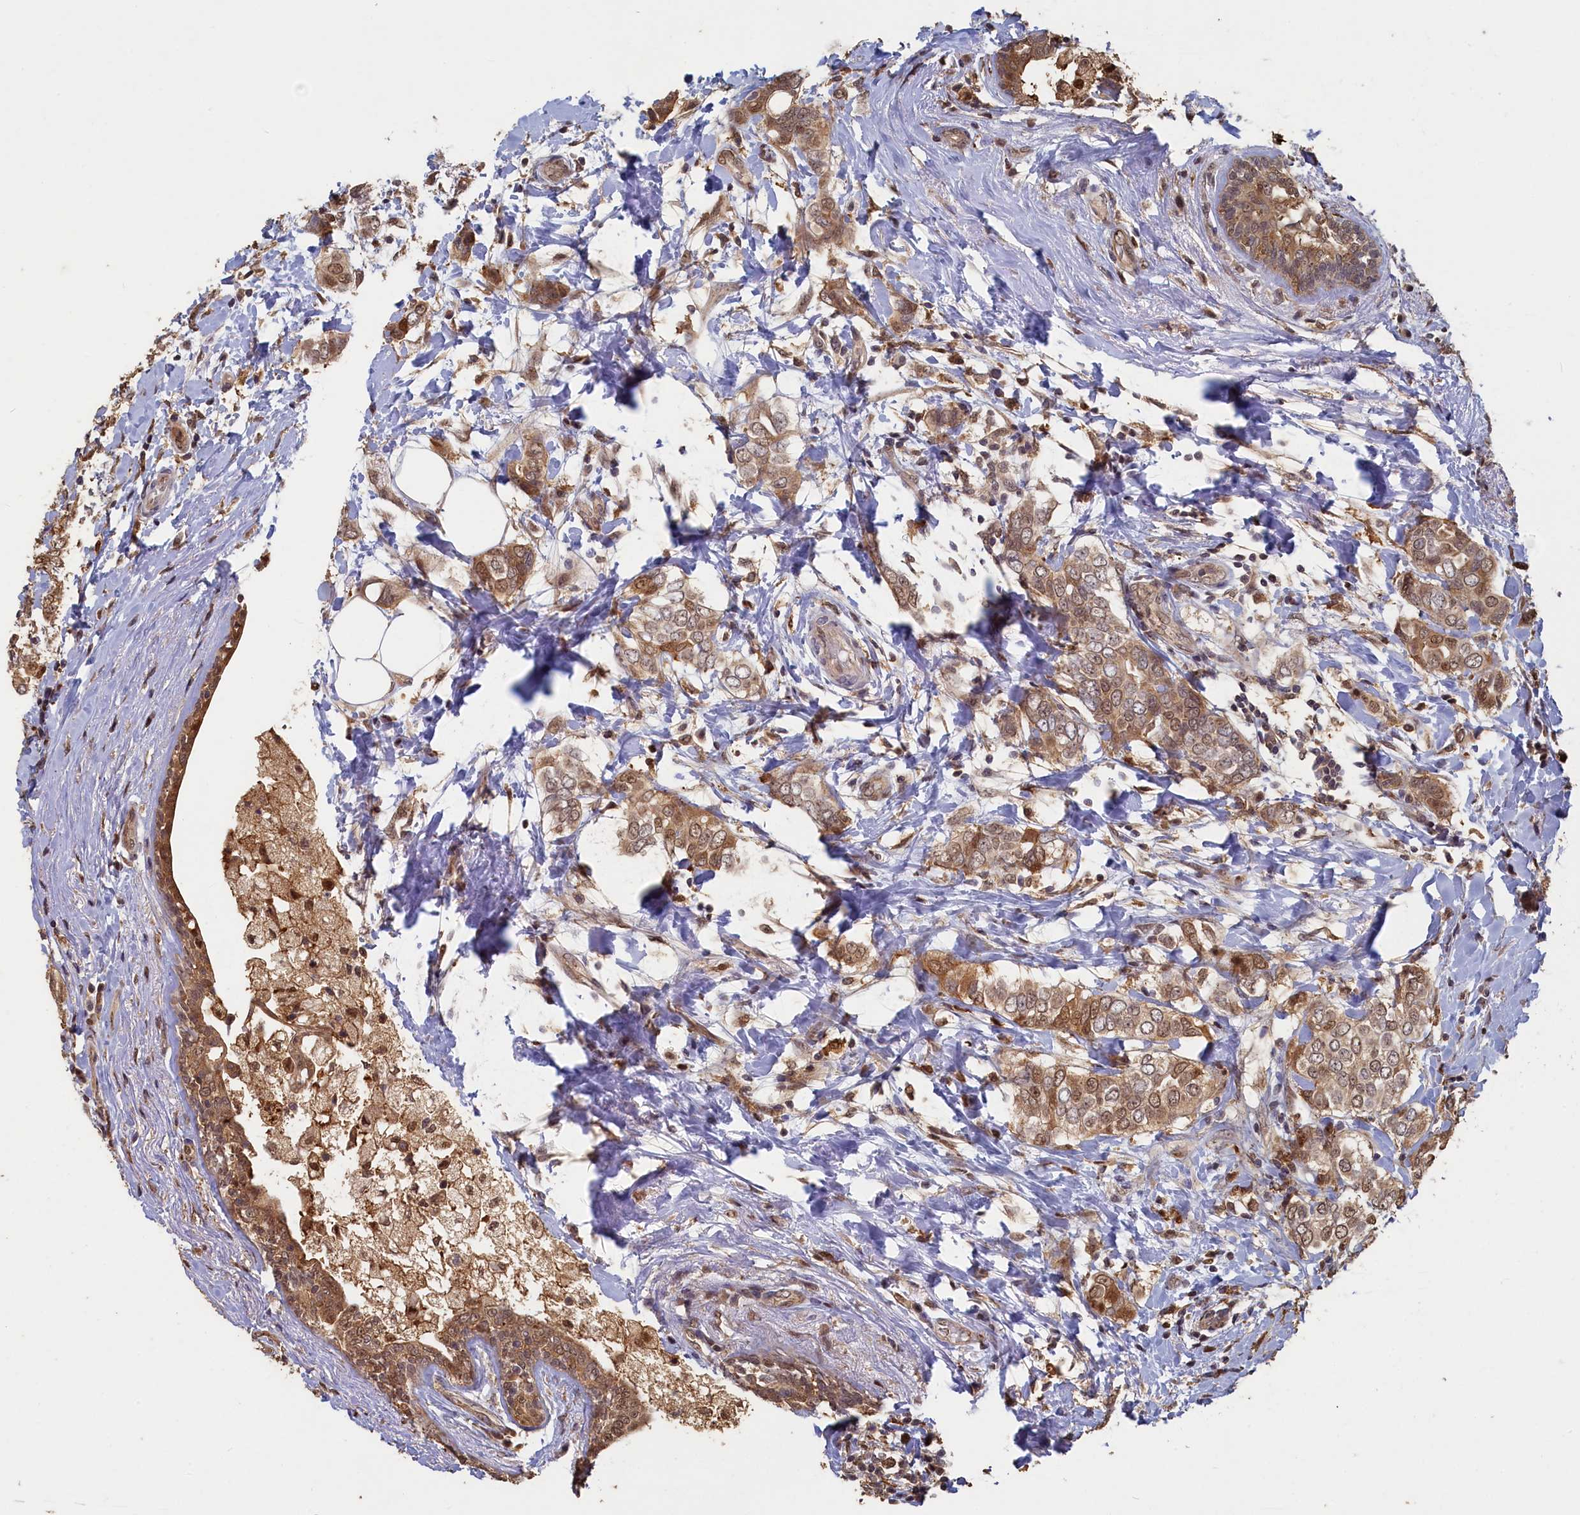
{"staining": {"intensity": "moderate", "quantity": ">75%", "location": "cytoplasmic/membranous,nuclear"}, "tissue": "breast cancer", "cell_type": "Tumor cells", "image_type": "cancer", "snomed": [{"axis": "morphology", "description": "Lobular carcinoma"}, {"axis": "topography", "description": "Breast"}], "caption": "Human breast cancer stained for a protein (brown) exhibits moderate cytoplasmic/membranous and nuclear positive positivity in approximately >75% of tumor cells.", "gene": "UCHL3", "patient": {"sex": "female", "age": 51}}